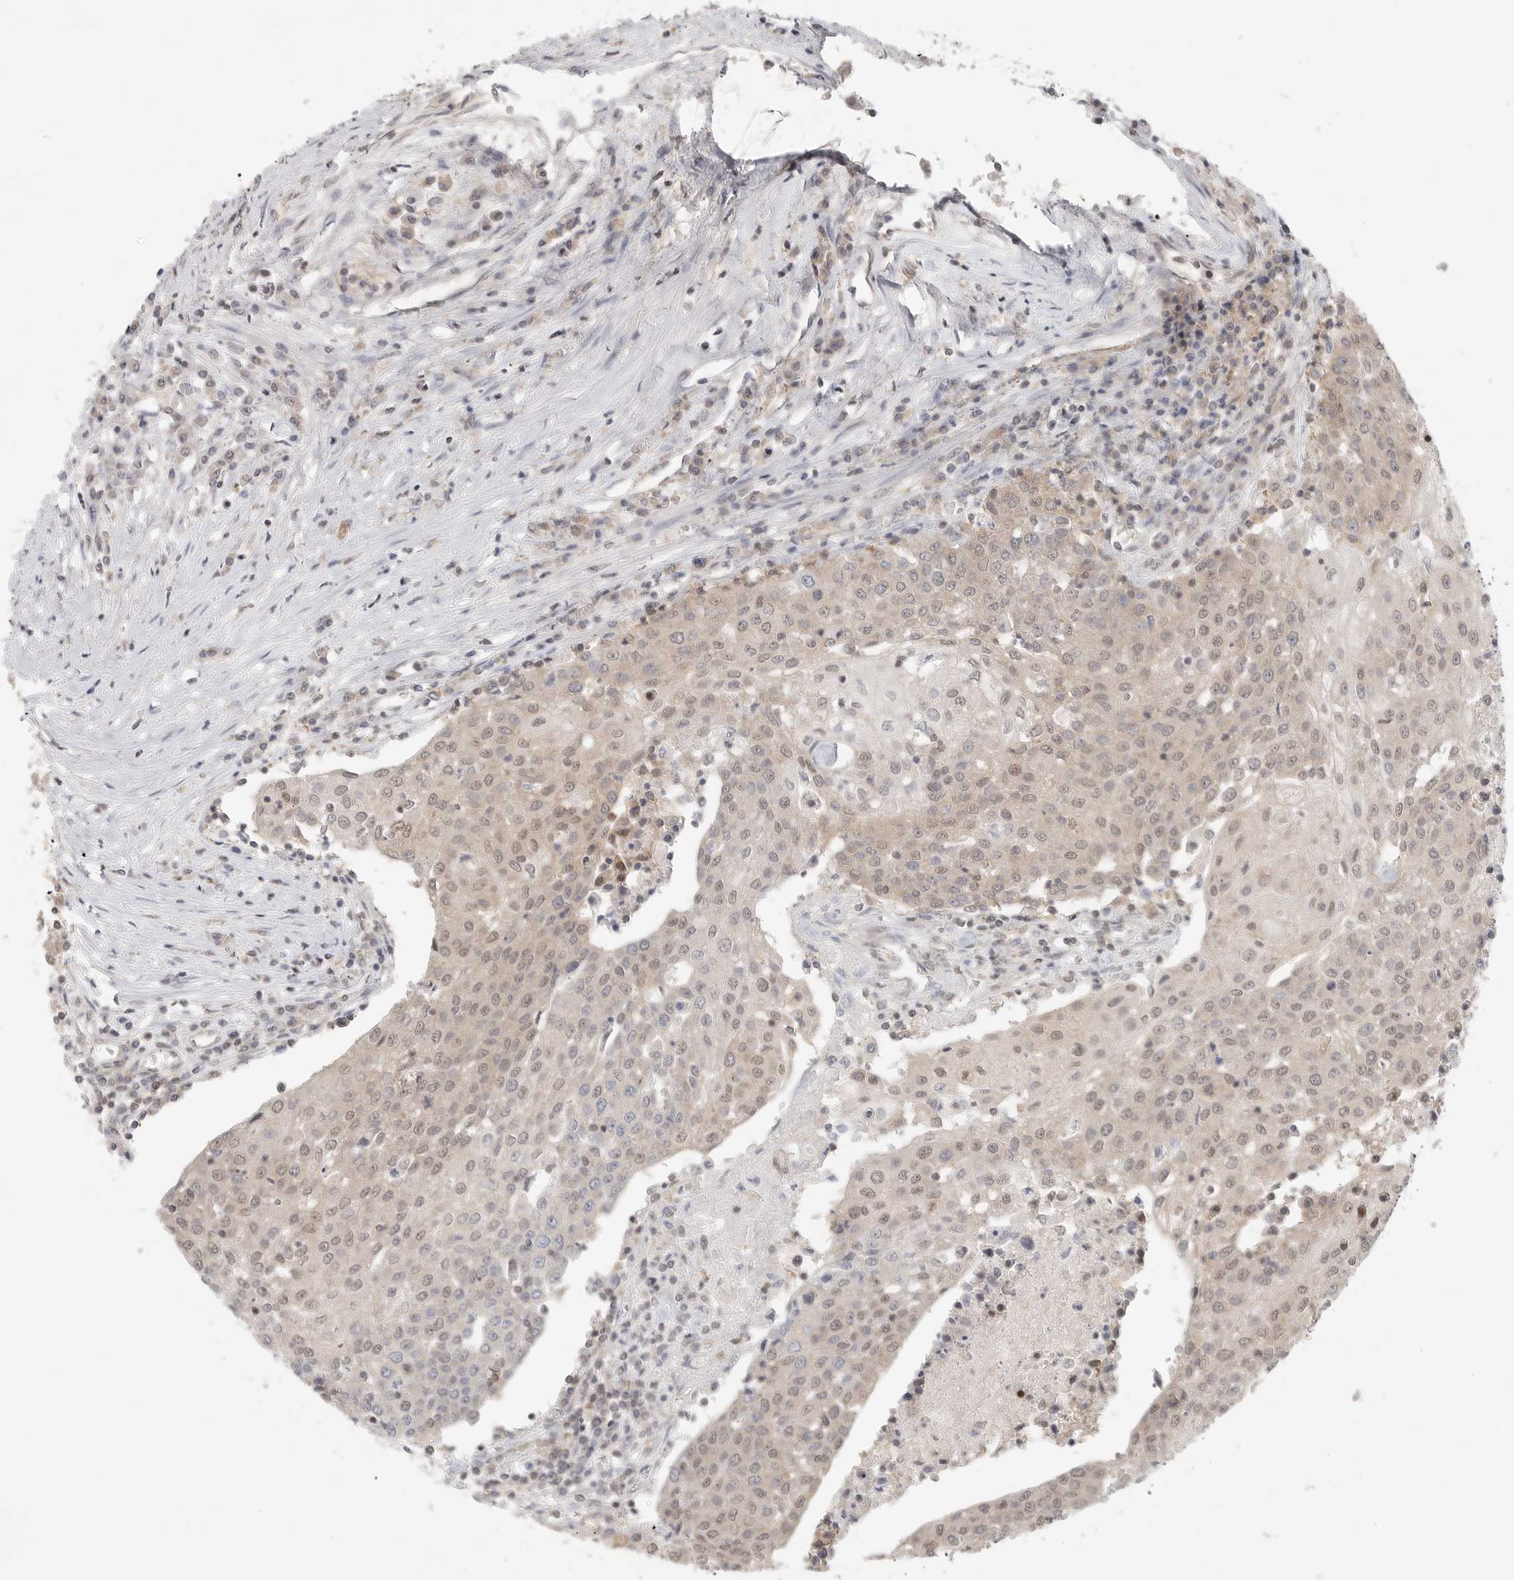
{"staining": {"intensity": "weak", "quantity": "25%-75%", "location": "cytoplasmic/membranous,nuclear"}, "tissue": "urothelial cancer", "cell_type": "Tumor cells", "image_type": "cancer", "snomed": [{"axis": "morphology", "description": "Urothelial carcinoma, High grade"}, {"axis": "topography", "description": "Urinary bladder"}], "caption": "The photomicrograph shows staining of urothelial cancer, revealing weak cytoplasmic/membranous and nuclear protein positivity (brown color) within tumor cells.", "gene": "HDAC6", "patient": {"sex": "female", "age": 85}}